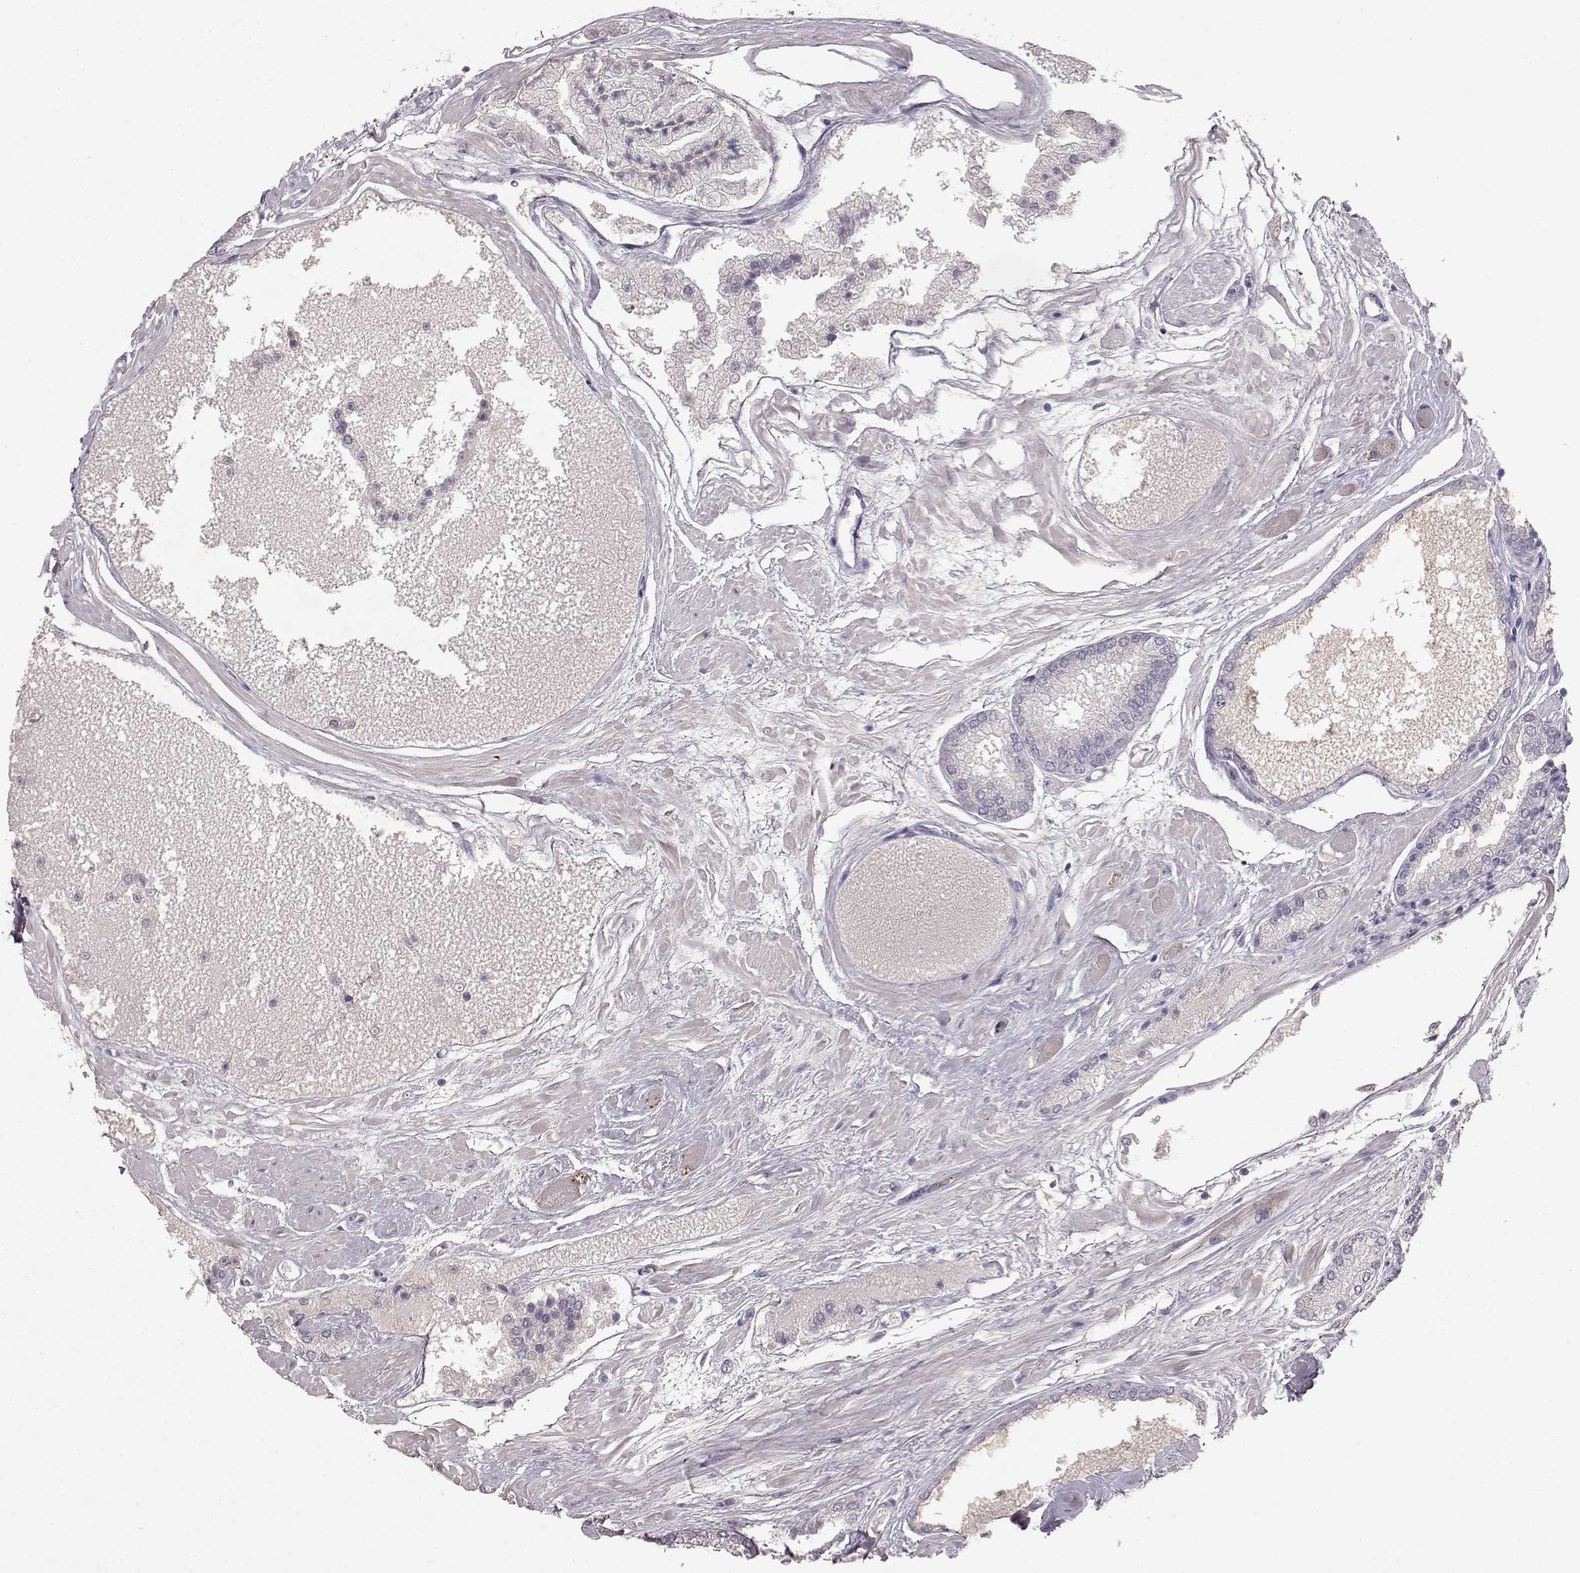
{"staining": {"intensity": "negative", "quantity": "none", "location": "none"}, "tissue": "prostate cancer", "cell_type": "Tumor cells", "image_type": "cancer", "snomed": [{"axis": "morphology", "description": "Adenocarcinoma, High grade"}, {"axis": "topography", "description": "Prostate"}], "caption": "Tumor cells are negative for brown protein staining in prostate cancer.", "gene": "SPAG17", "patient": {"sex": "male", "age": 56}}